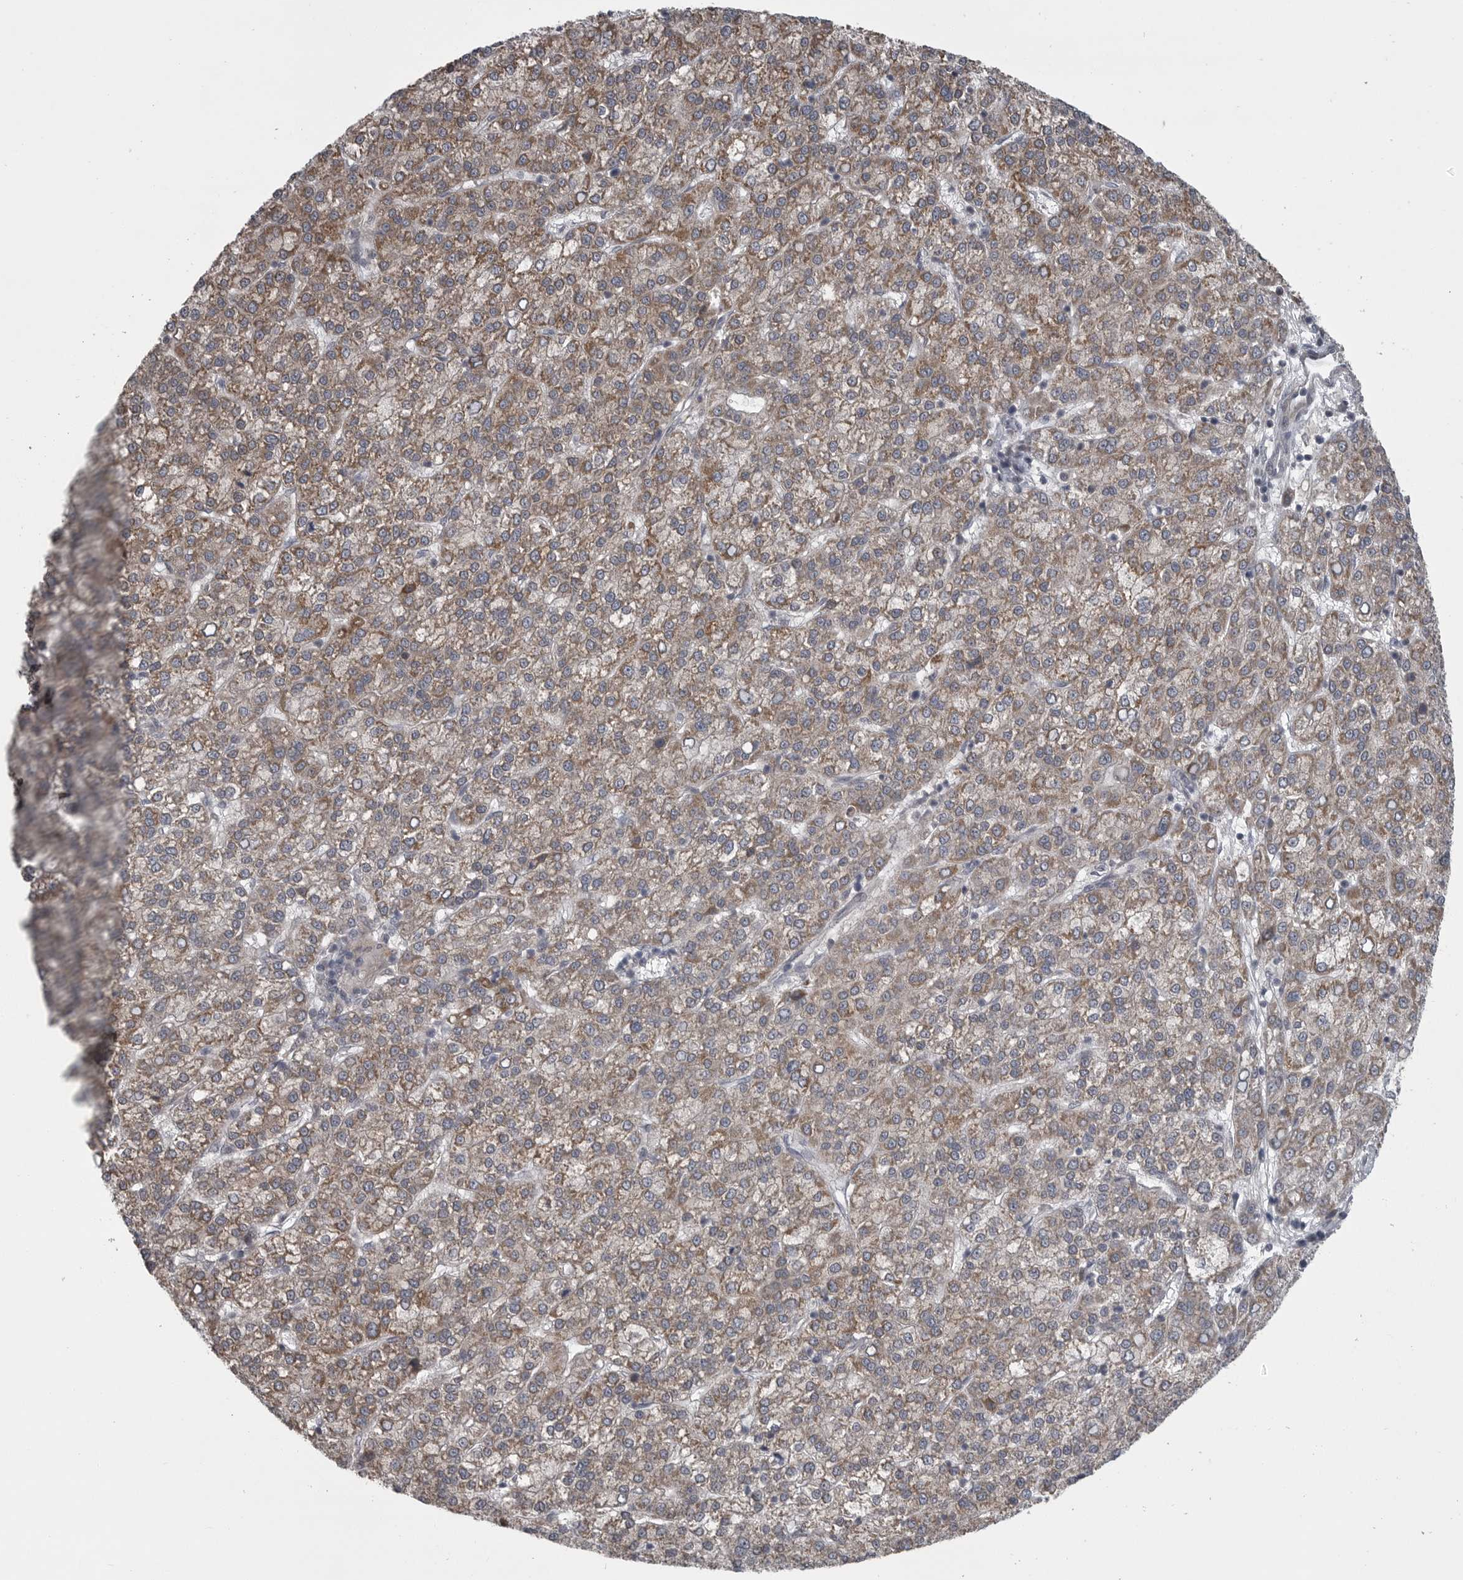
{"staining": {"intensity": "weak", "quantity": "25%-75%", "location": "cytoplasmic/membranous"}, "tissue": "liver cancer", "cell_type": "Tumor cells", "image_type": "cancer", "snomed": [{"axis": "morphology", "description": "Carcinoma, Hepatocellular, NOS"}, {"axis": "topography", "description": "Liver"}], "caption": "A low amount of weak cytoplasmic/membranous expression is identified in about 25%-75% of tumor cells in hepatocellular carcinoma (liver) tissue. Using DAB (brown) and hematoxylin (blue) stains, captured at high magnification using brightfield microscopy.", "gene": "PPP1R9A", "patient": {"sex": "female", "age": 58}}